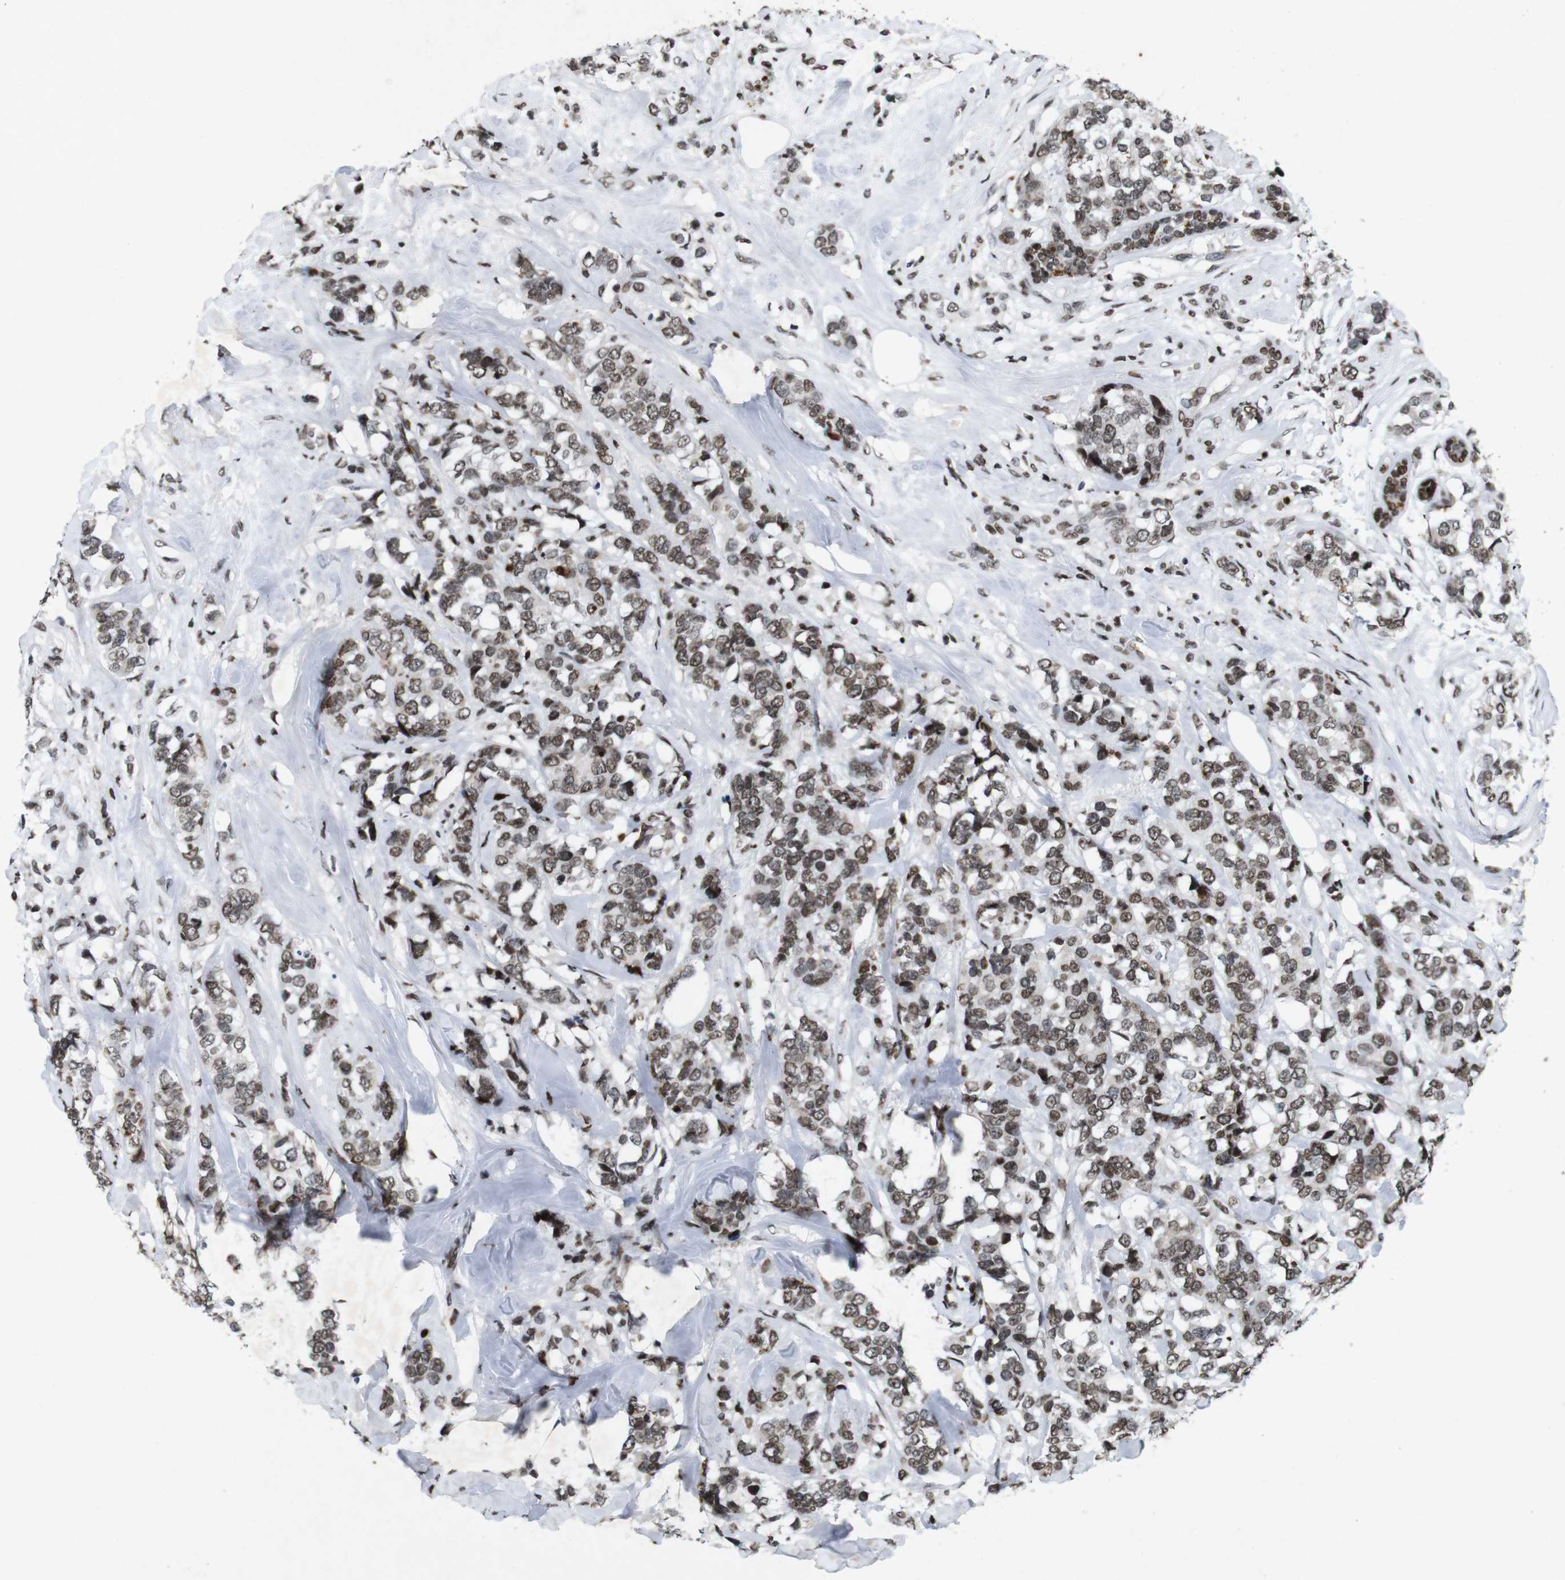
{"staining": {"intensity": "moderate", "quantity": ">75%", "location": "nuclear"}, "tissue": "breast cancer", "cell_type": "Tumor cells", "image_type": "cancer", "snomed": [{"axis": "morphology", "description": "Lobular carcinoma"}, {"axis": "topography", "description": "Breast"}], "caption": "Tumor cells exhibit medium levels of moderate nuclear positivity in approximately >75% of cells in human breast cancer. (IHC, brightfield microscopy, high magnification).", "gene": "MAGEH1", "patient": {"sex": "female", "age": 59}}